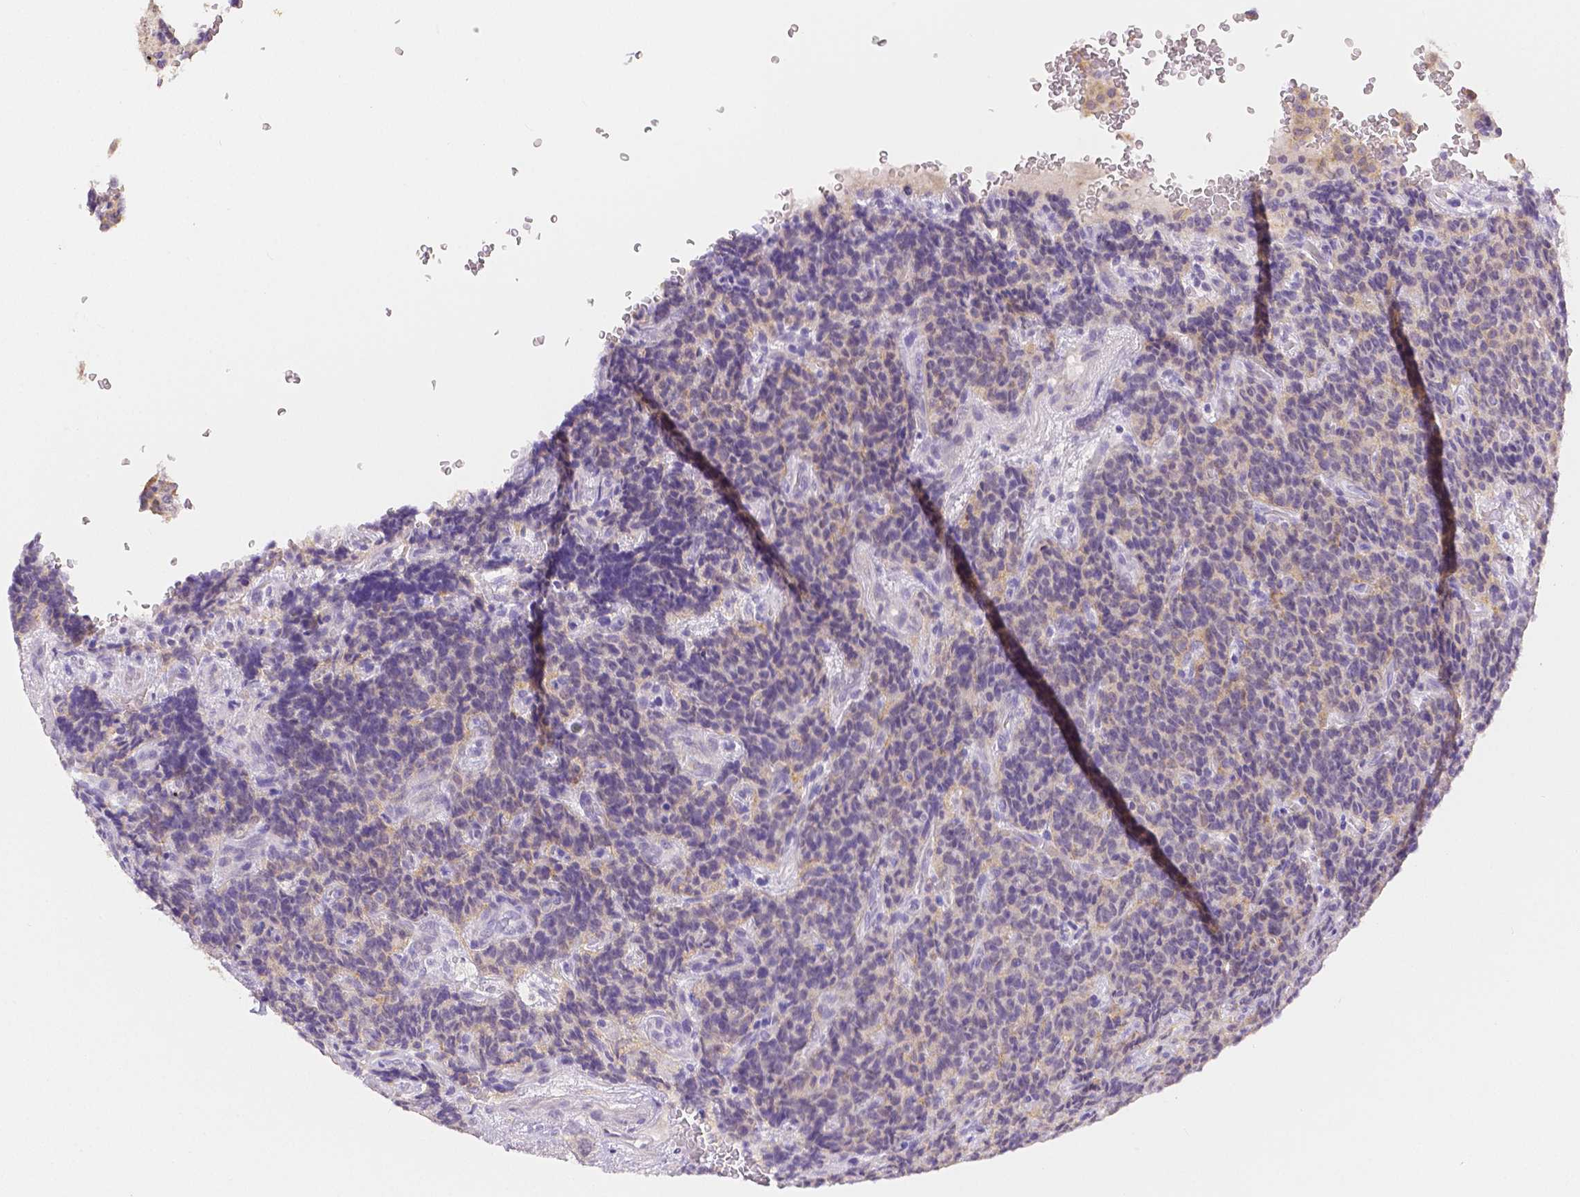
{"staining": {"intensity": "moderate", "quantity": ">75%", "location": "cytoplasmic/membranous"}, "tissue": "carcinoid", "cell_type": "Tumor cells", "image_type": "cancer", "snomed": [{"axis": "morphology", "description": "Carcinoid, malignant, NOS"}, {"axis": "topography", "description": "Pancreas"}], "caption": "Immunohistochemistry (IHC) micrograph of carcinoid (malignant) stained for a protein (brown), which displays medium levels of moderate cytoplasmic/membranous expression in about >75% of tumor cells.", "gene": "OCLN", "patient": {"sex": "male", "age": 36}}